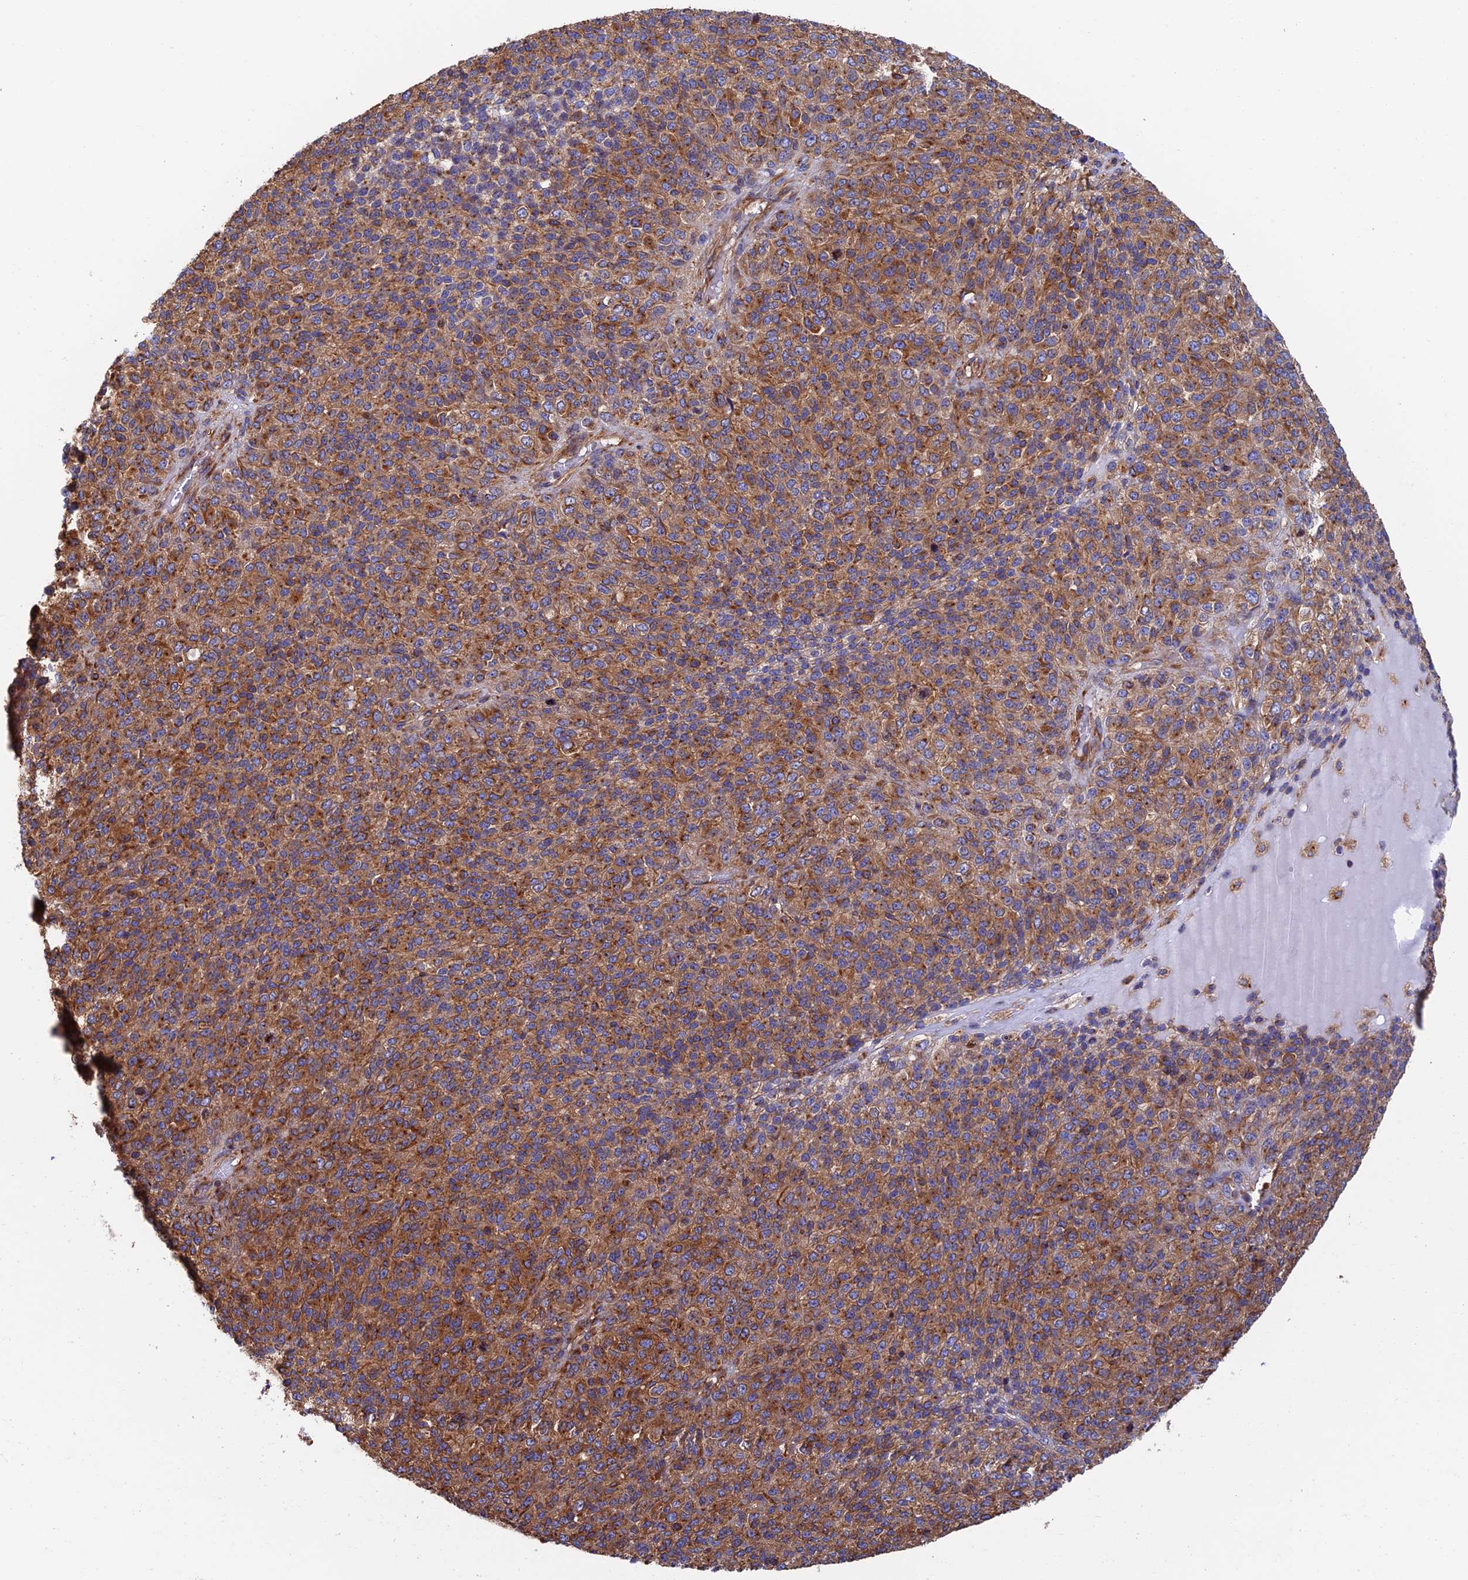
{"staining": {"intensity": "strong", "quantity": "25%-75%", "location": "cytoplasmic/membranous"}, "tissue": "melanoma", "cell_type": "Tumor cells", "image_type": "cancer", "snomed": [{"axis": "morphology", "description": "Malignant melanoma, Metastatic site"}, {"axis": "topography", "description": "Brain"}], "caption": "Malignant melanoma (metastatic site) tissue reveals strong cytoplasmic/membranous positivity in about 25%-75% of tumor cells, visualized by immunohistochemistry.", "gene": "DCTN2", "patient": {"sex": "female", "age": 56}}